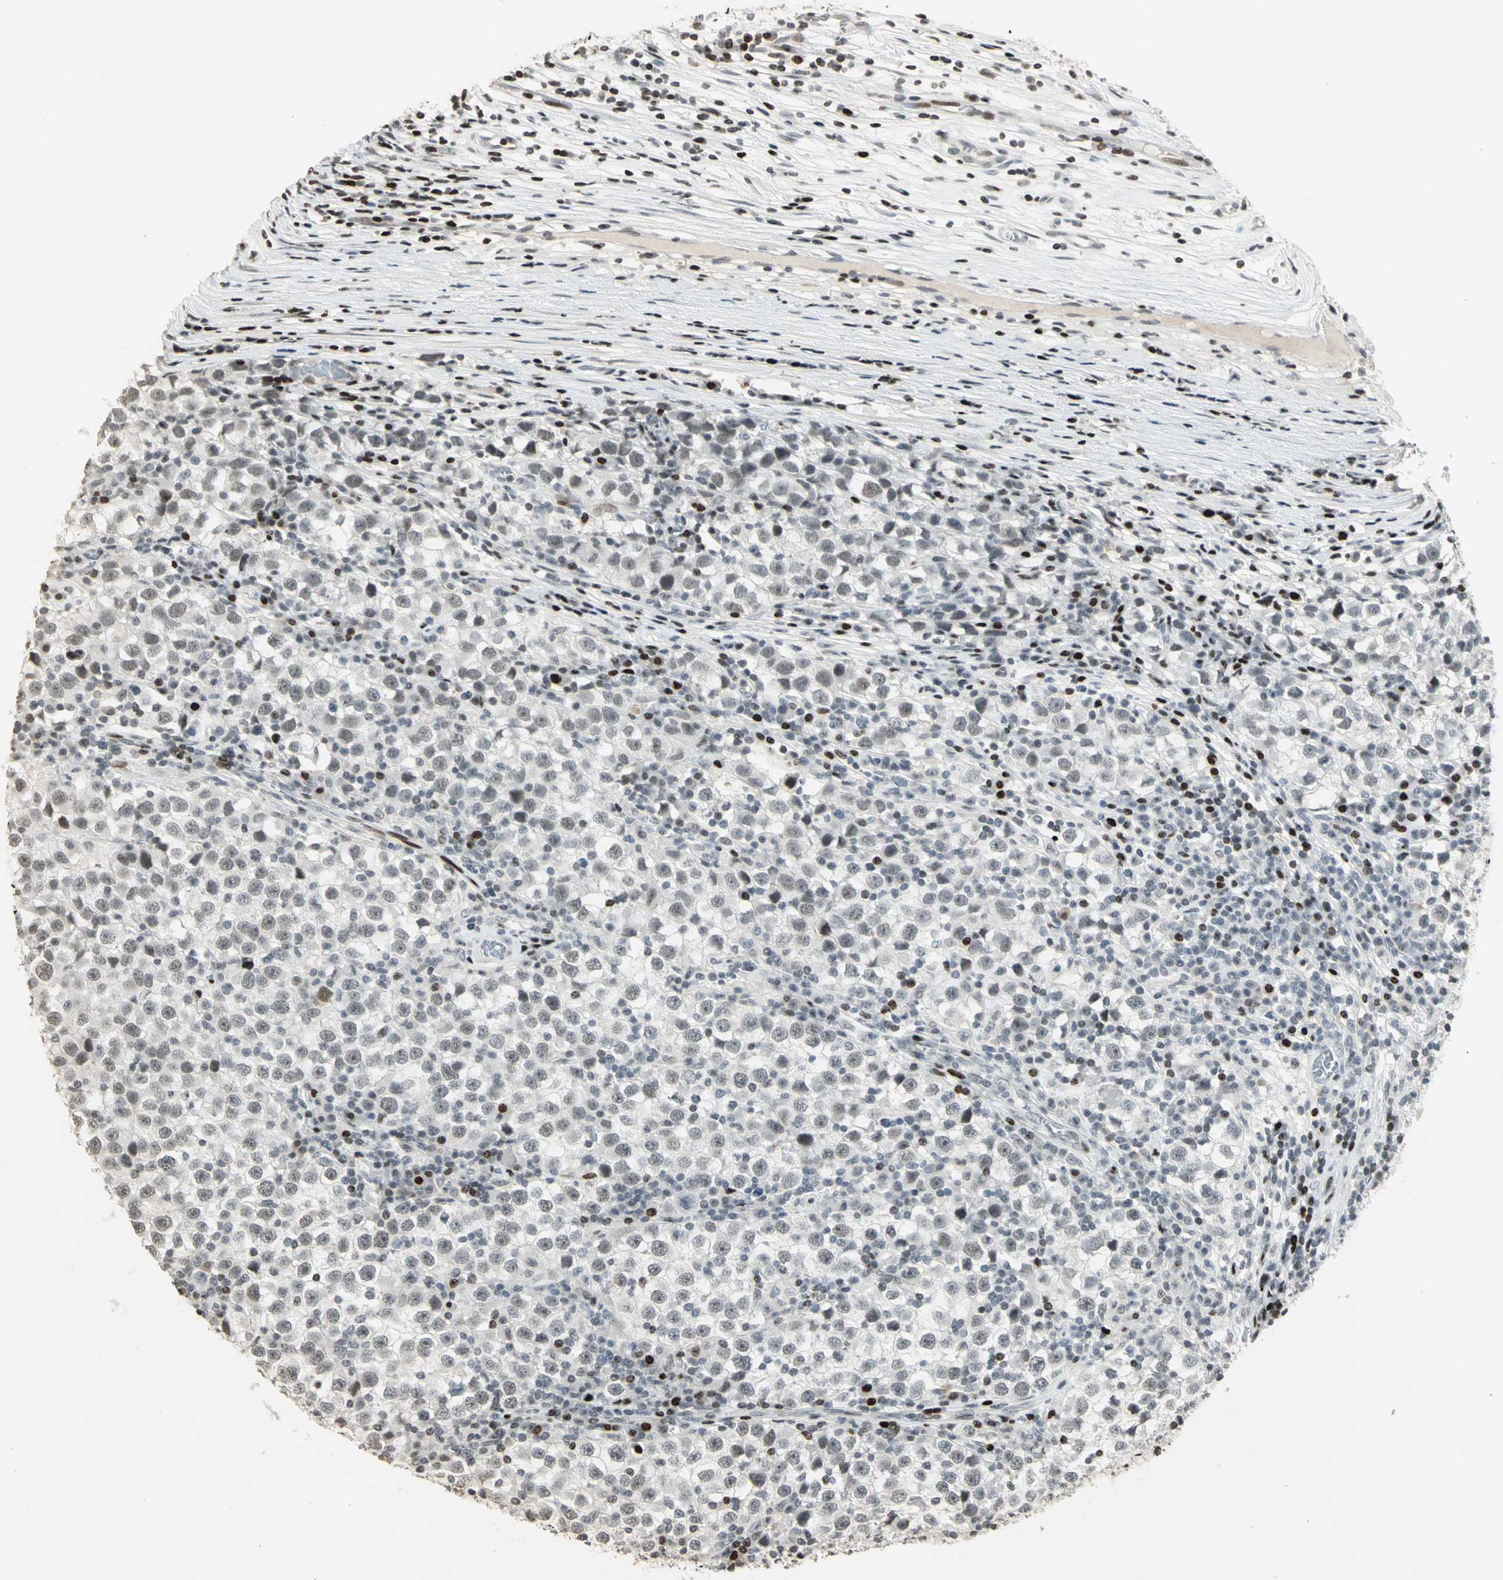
{"staining": {"intensity": "weak", "quantity": "<25%", "location": "nuclear"}, "tissue": "testis cancer", "cell_type": "Tumor cells", "image_type": "cancer", "snomed": [{"axis": "morphology", "description": "Seminoma, NOS"}, {"axis": "topography", "description": "Testis"}], "caption": "DAB immunohistochemical staining of human testis cancer (seminoma) exhibits no significant expression in tumor cells.", "gene": "KDM1A", "patient": {"sex": "male", "age": 65}}